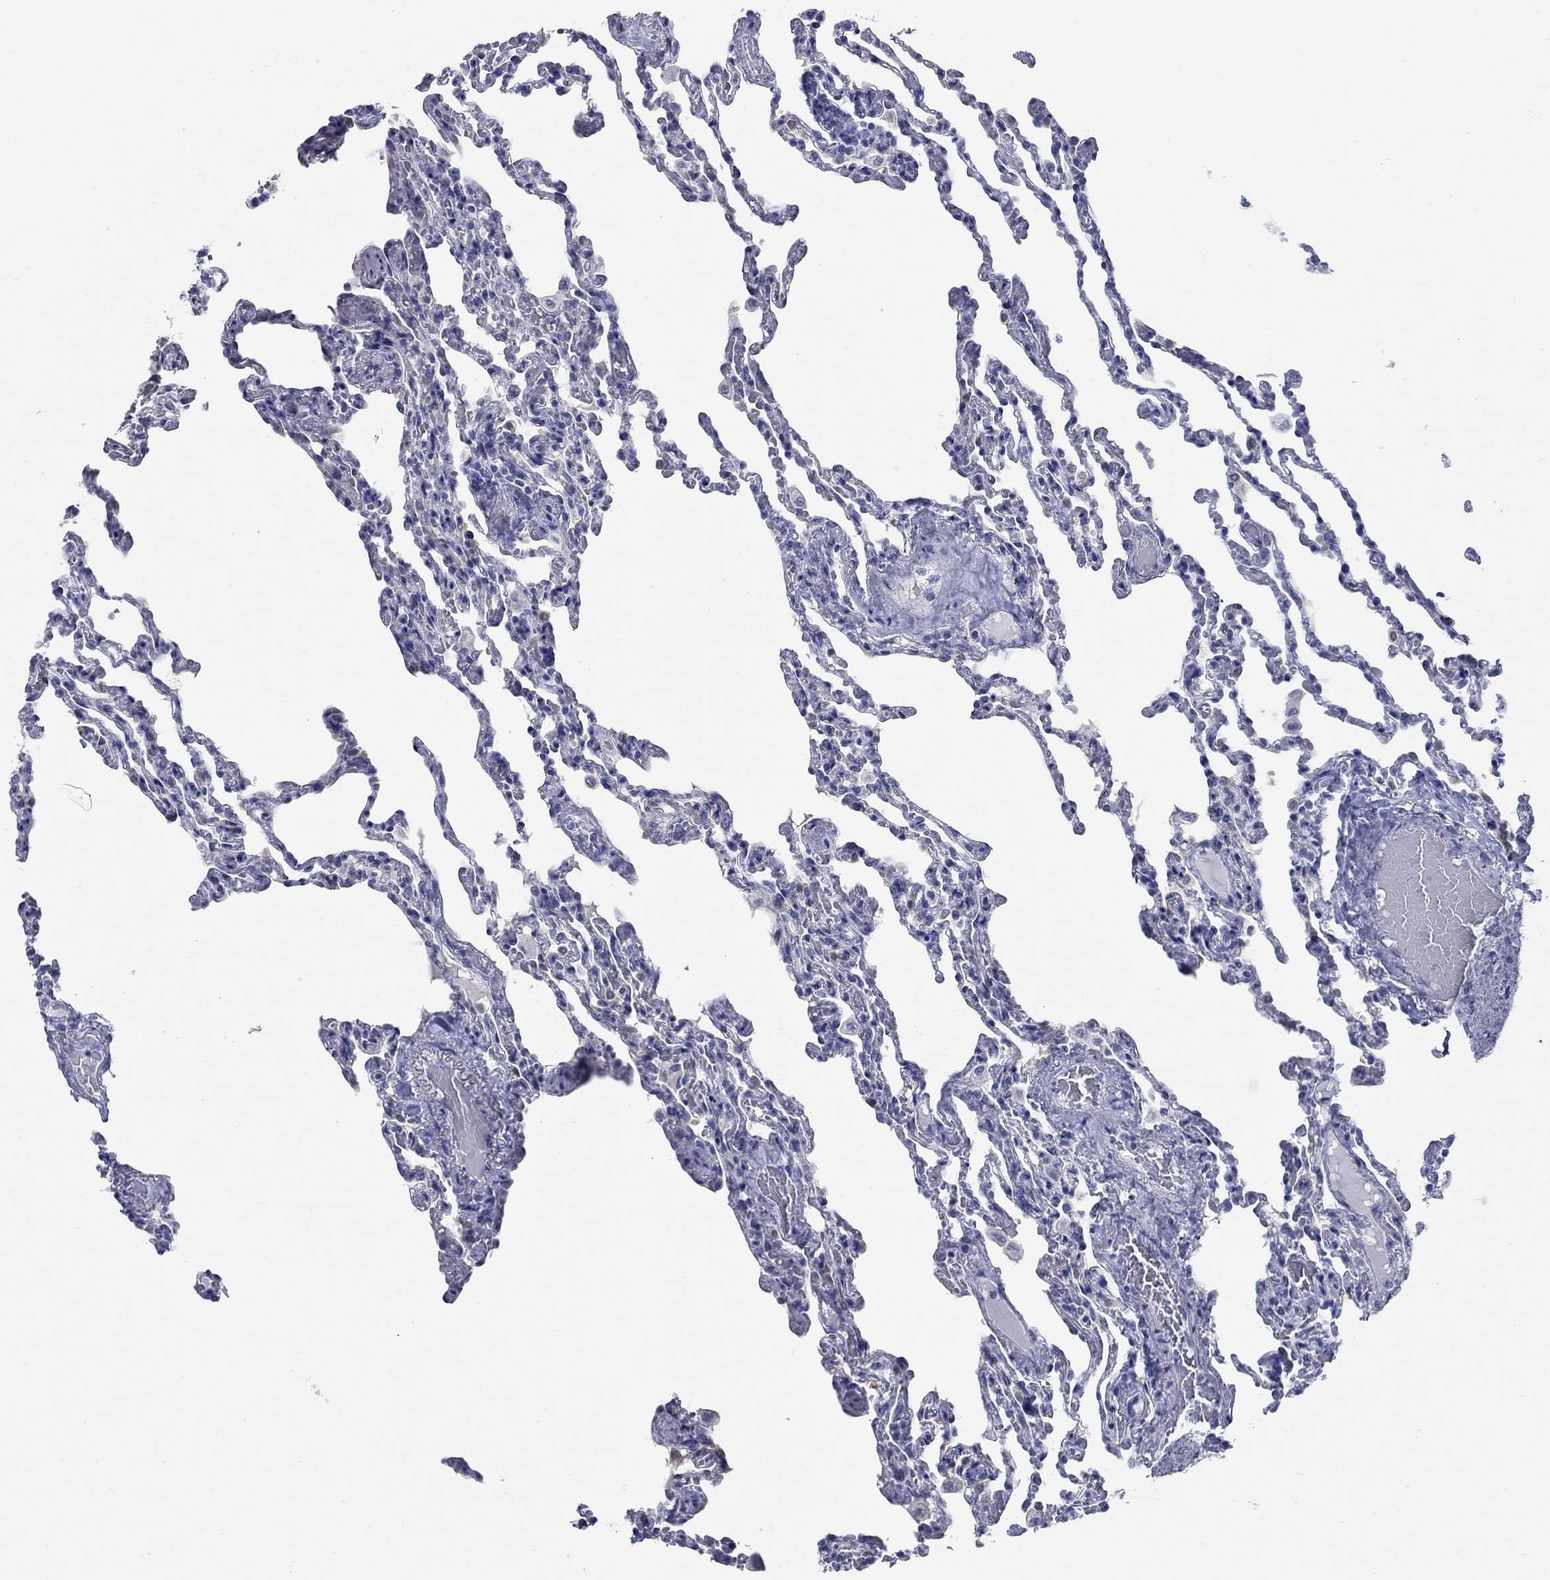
{"staining": {"intensity": "negative", "quantity": "none", "location": "none"}, "tissue": "lung", "cell_type": "Alveolar cells", "image_type": "normal", "snomed": [{"axis": "morphology", "description": "Normal tissue, NOS"}, {"axis": "topography", "description": "Lung"}], "caption": "Lung stained for a protein using immunohistochemistry (IHC) reveals no staining alveolar cells.", "gene": "ATP6V1G2", "patient": {"sex": "female", "age": 43}}